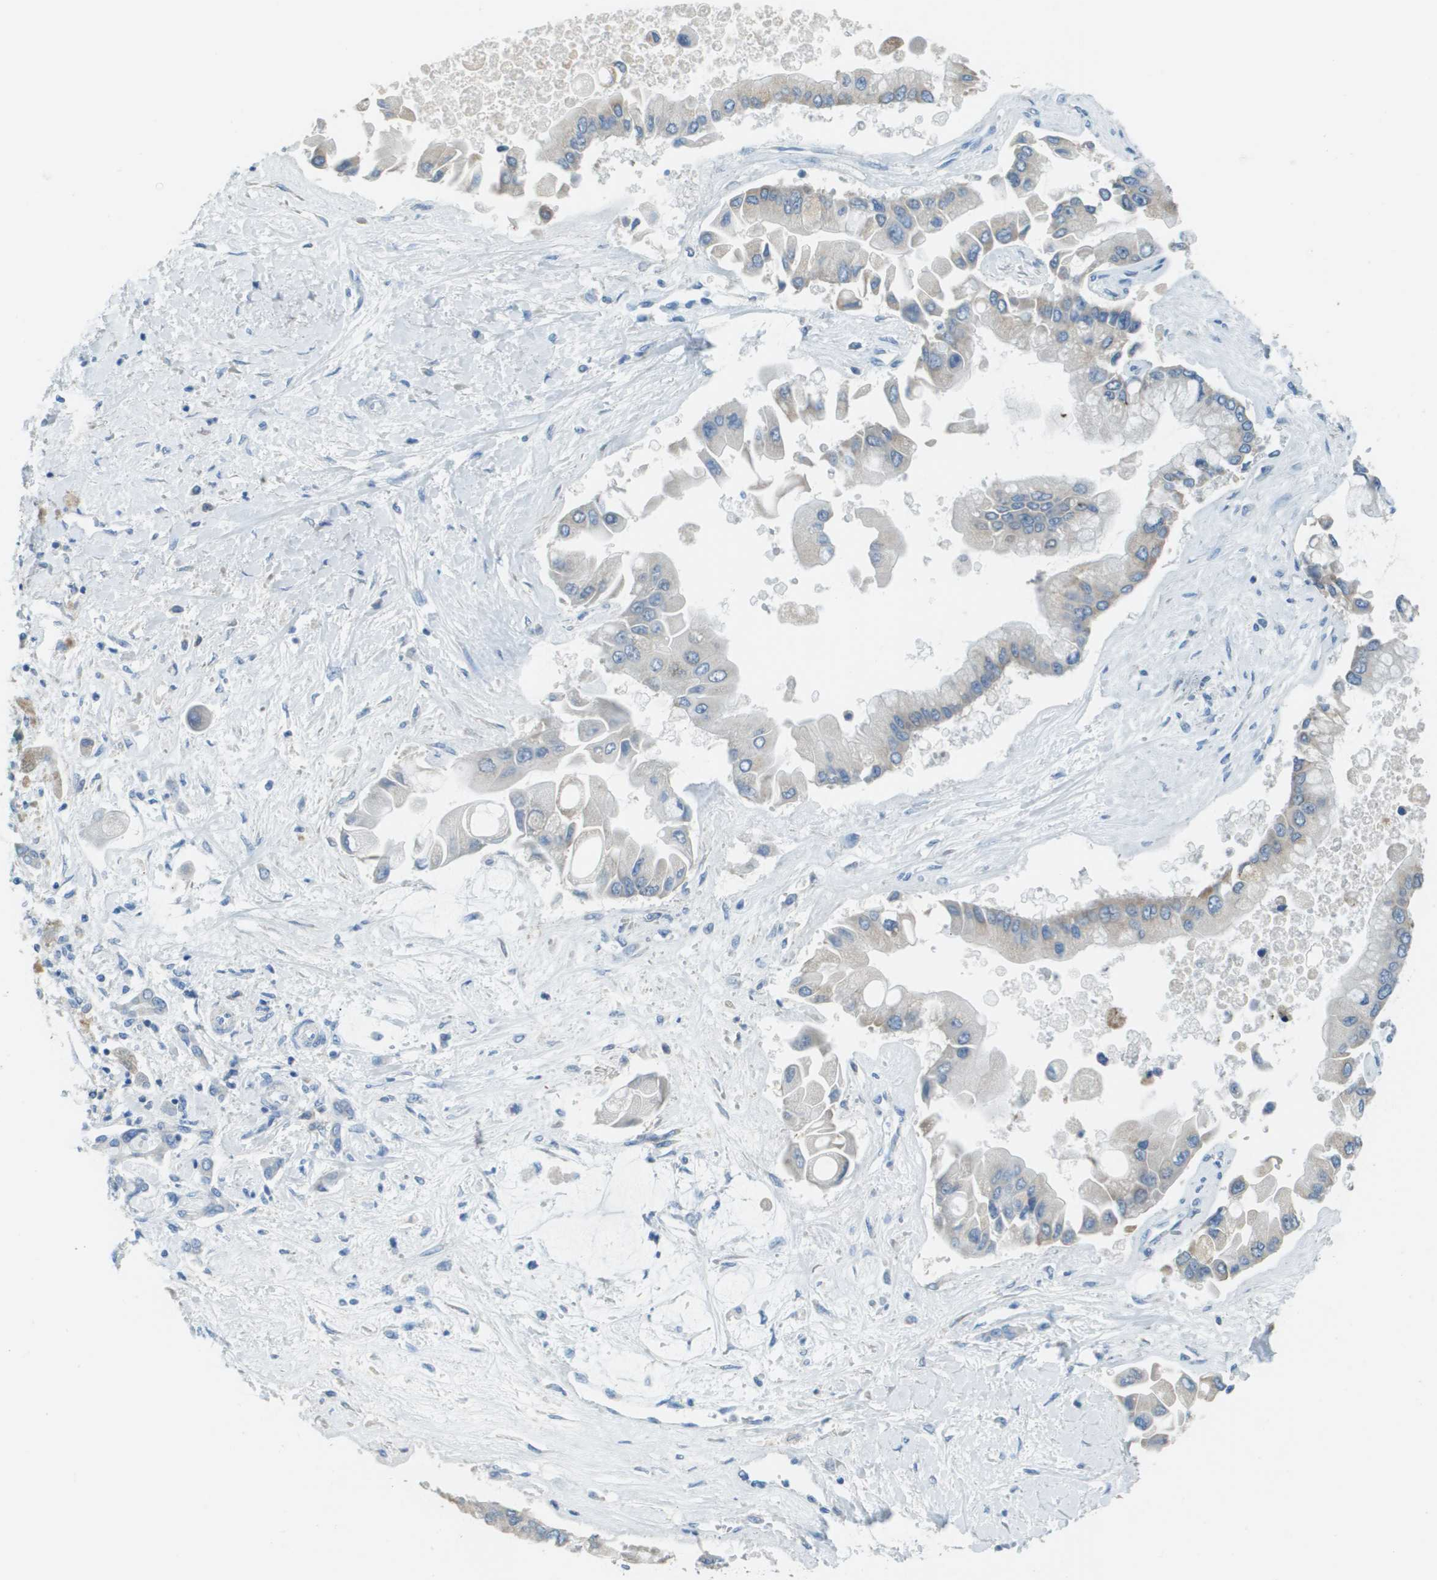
{"staining": {"intensity": "negative", "quantity": "none", "location": "none"}, "tissue": "liver cancer", "cell_type": "Tumor cells", "image_type": "cancer", "snomed": [{"axis": "morphology", "description": "Cholangiocarcinoma"}, {"axis": "topography", "description": "Liver"}], "caption": "A micrograph of liver cholangiocarcinoma stained for a protein reveals no brown staining in tumor cells. (Immunohistochemistry (ihc), brightfield microscopy, high magnification).", "gene": "PTGDR2", "patient": {"sex": "male", "age": 50}}